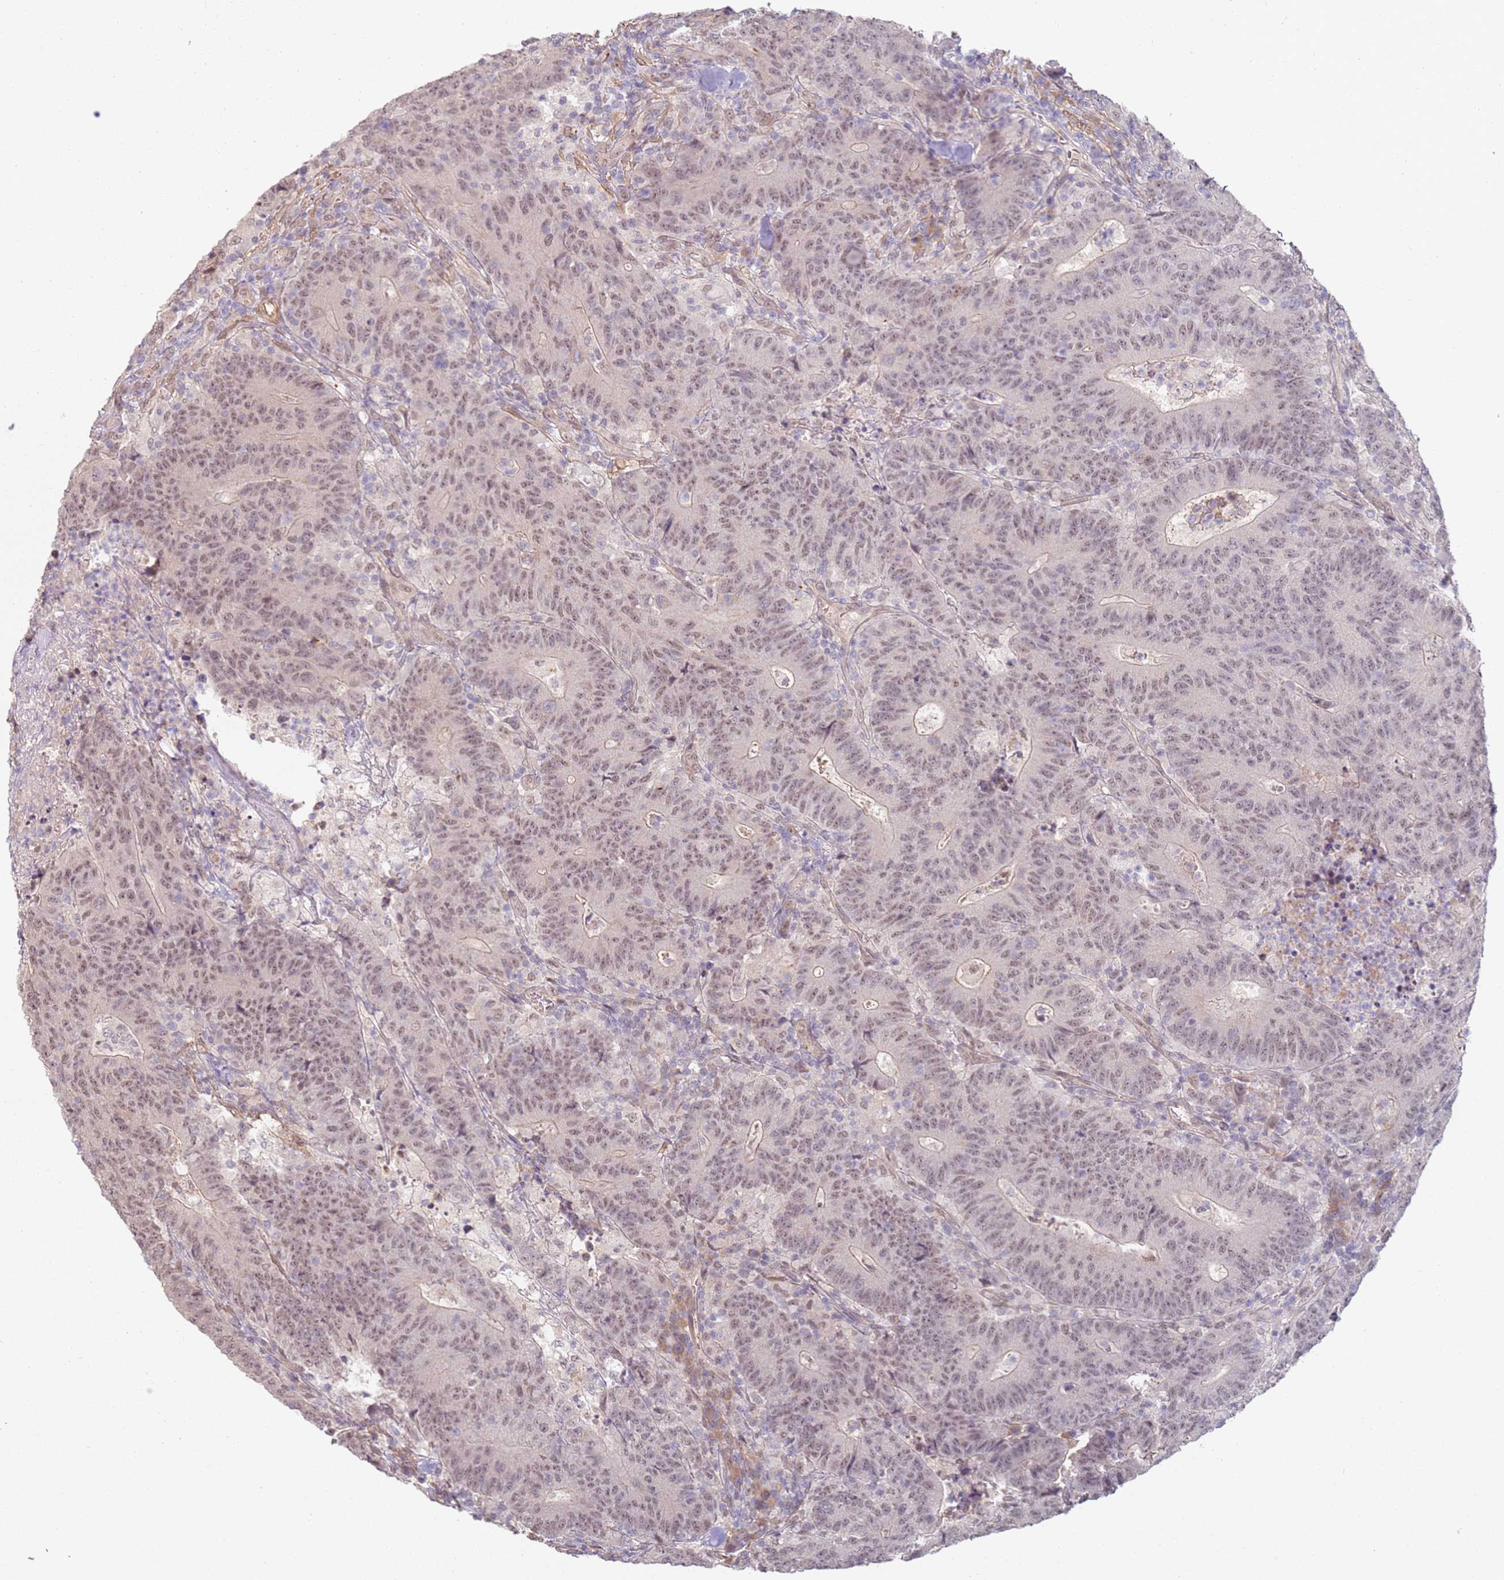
{"staining": {"intensity": "moderate", "quantity": ">75%", "location": "nuclear"}, "tissue": "colorectal cancer", "cell_type": "Tumor cells", "image_type": "cancer", "snomed": [{"axis": "morphology", "description": "Adenocarcinoma, NOS"}, {"axis": "topography", "description": "Colon"}], "caption": "Tumor cells show moderate nuclear expression in approximately >75% of cells in colorectal adenocarcinoma.", "gene": "WDR93", "patient": {"sex": "female", "age": 75}}